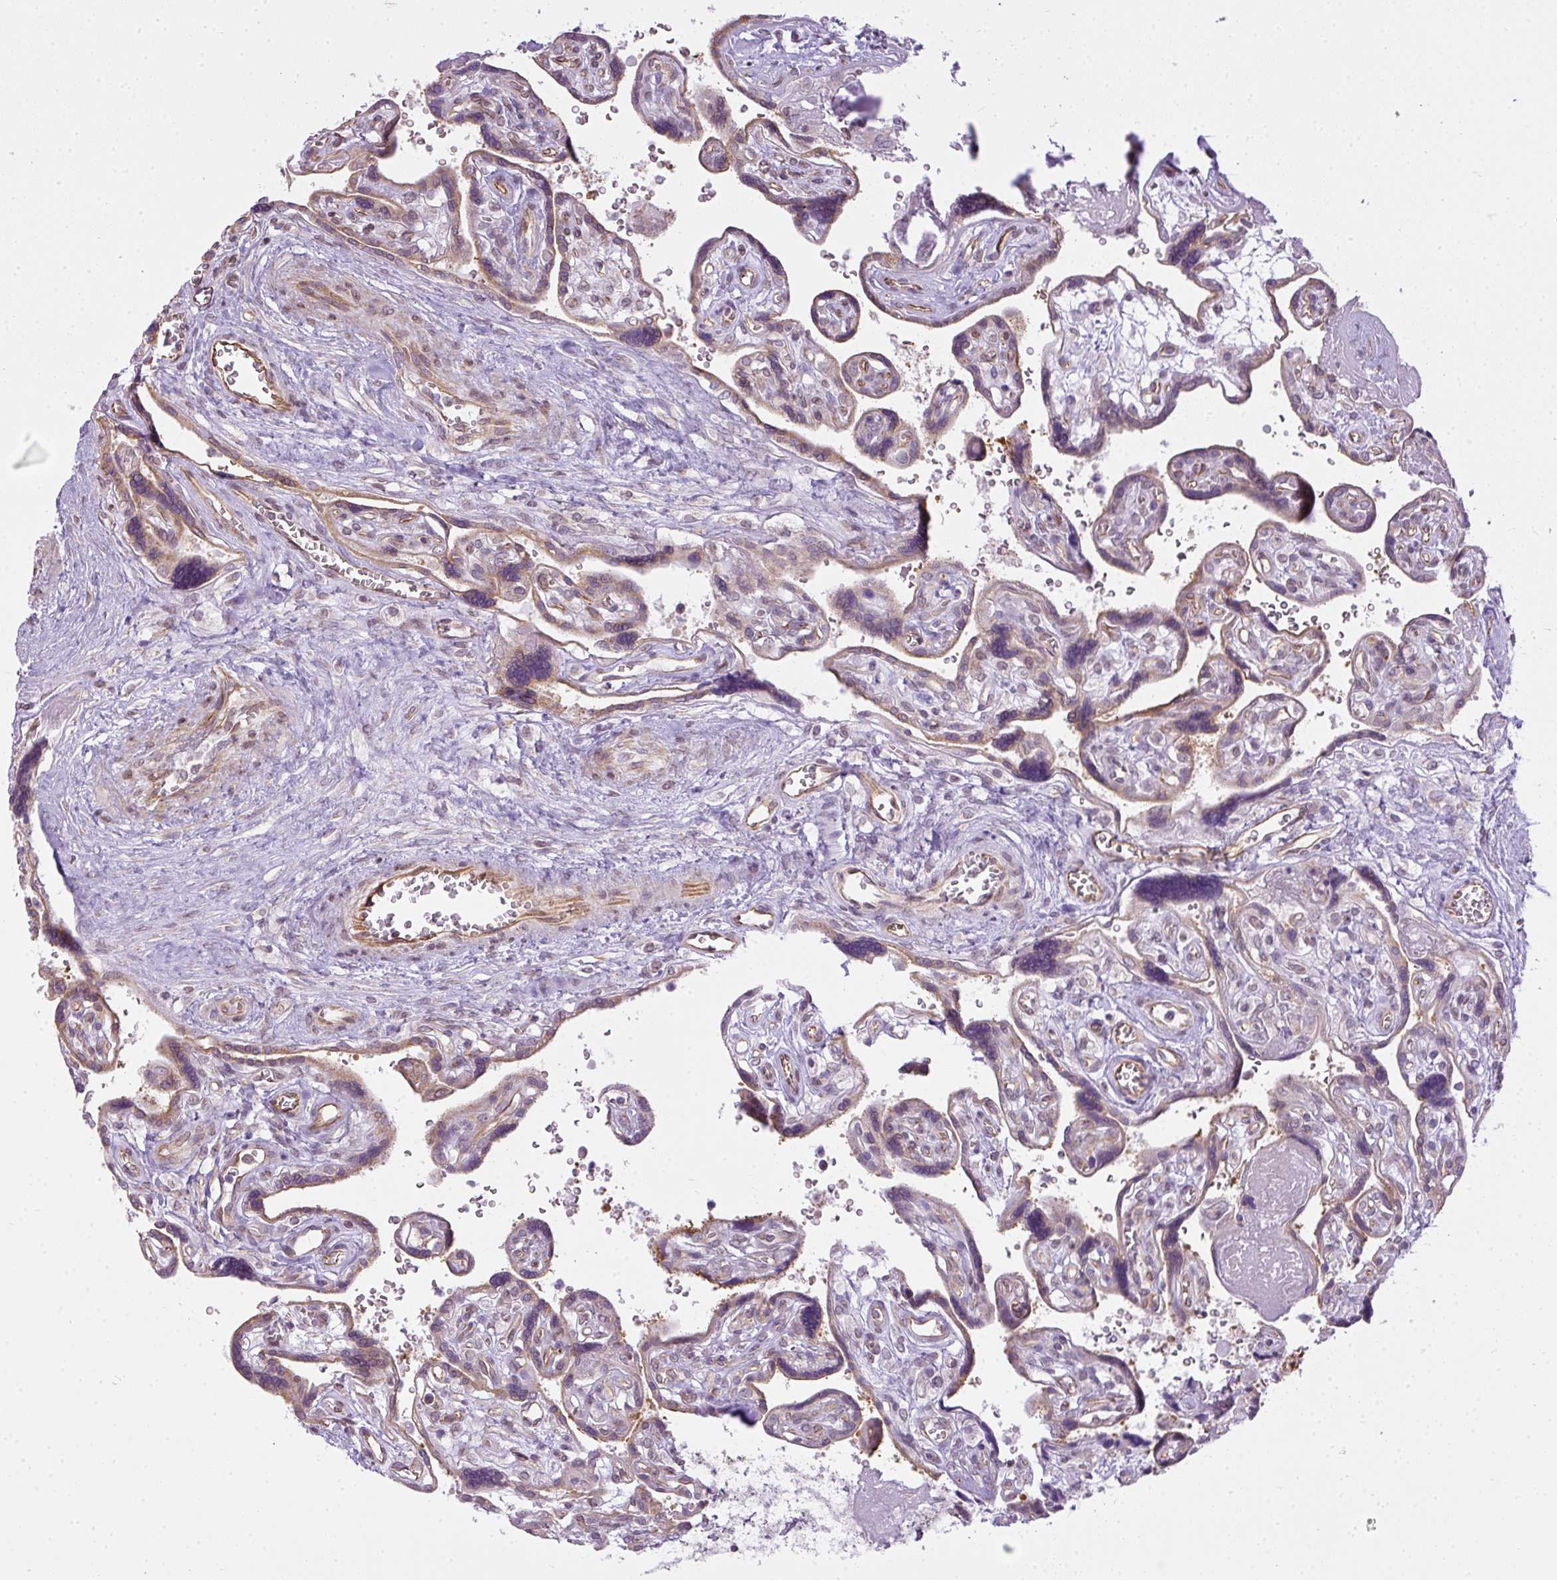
{"staining": {"intensity": "moderate", "quantity": ">75%", "location": "cytoplasmic/membranous,nuclear"}, "tissue": "placenta", "cell_type": "Decidual cells", "image_type": "normal", "snomed": [{"axis": "morphology", "description": "Normal tissue, NOS"}, {"axis": "topography", "description": "Placenta"}], "caption": "A brown stain shows moderate cytoplasmic/membranous,nuclear staining of a protein in decidual cells of normal human placenta. Nuclei are stained in blue.", "gene": "COX18", "patient": {"sex": "female", "age": 39}}